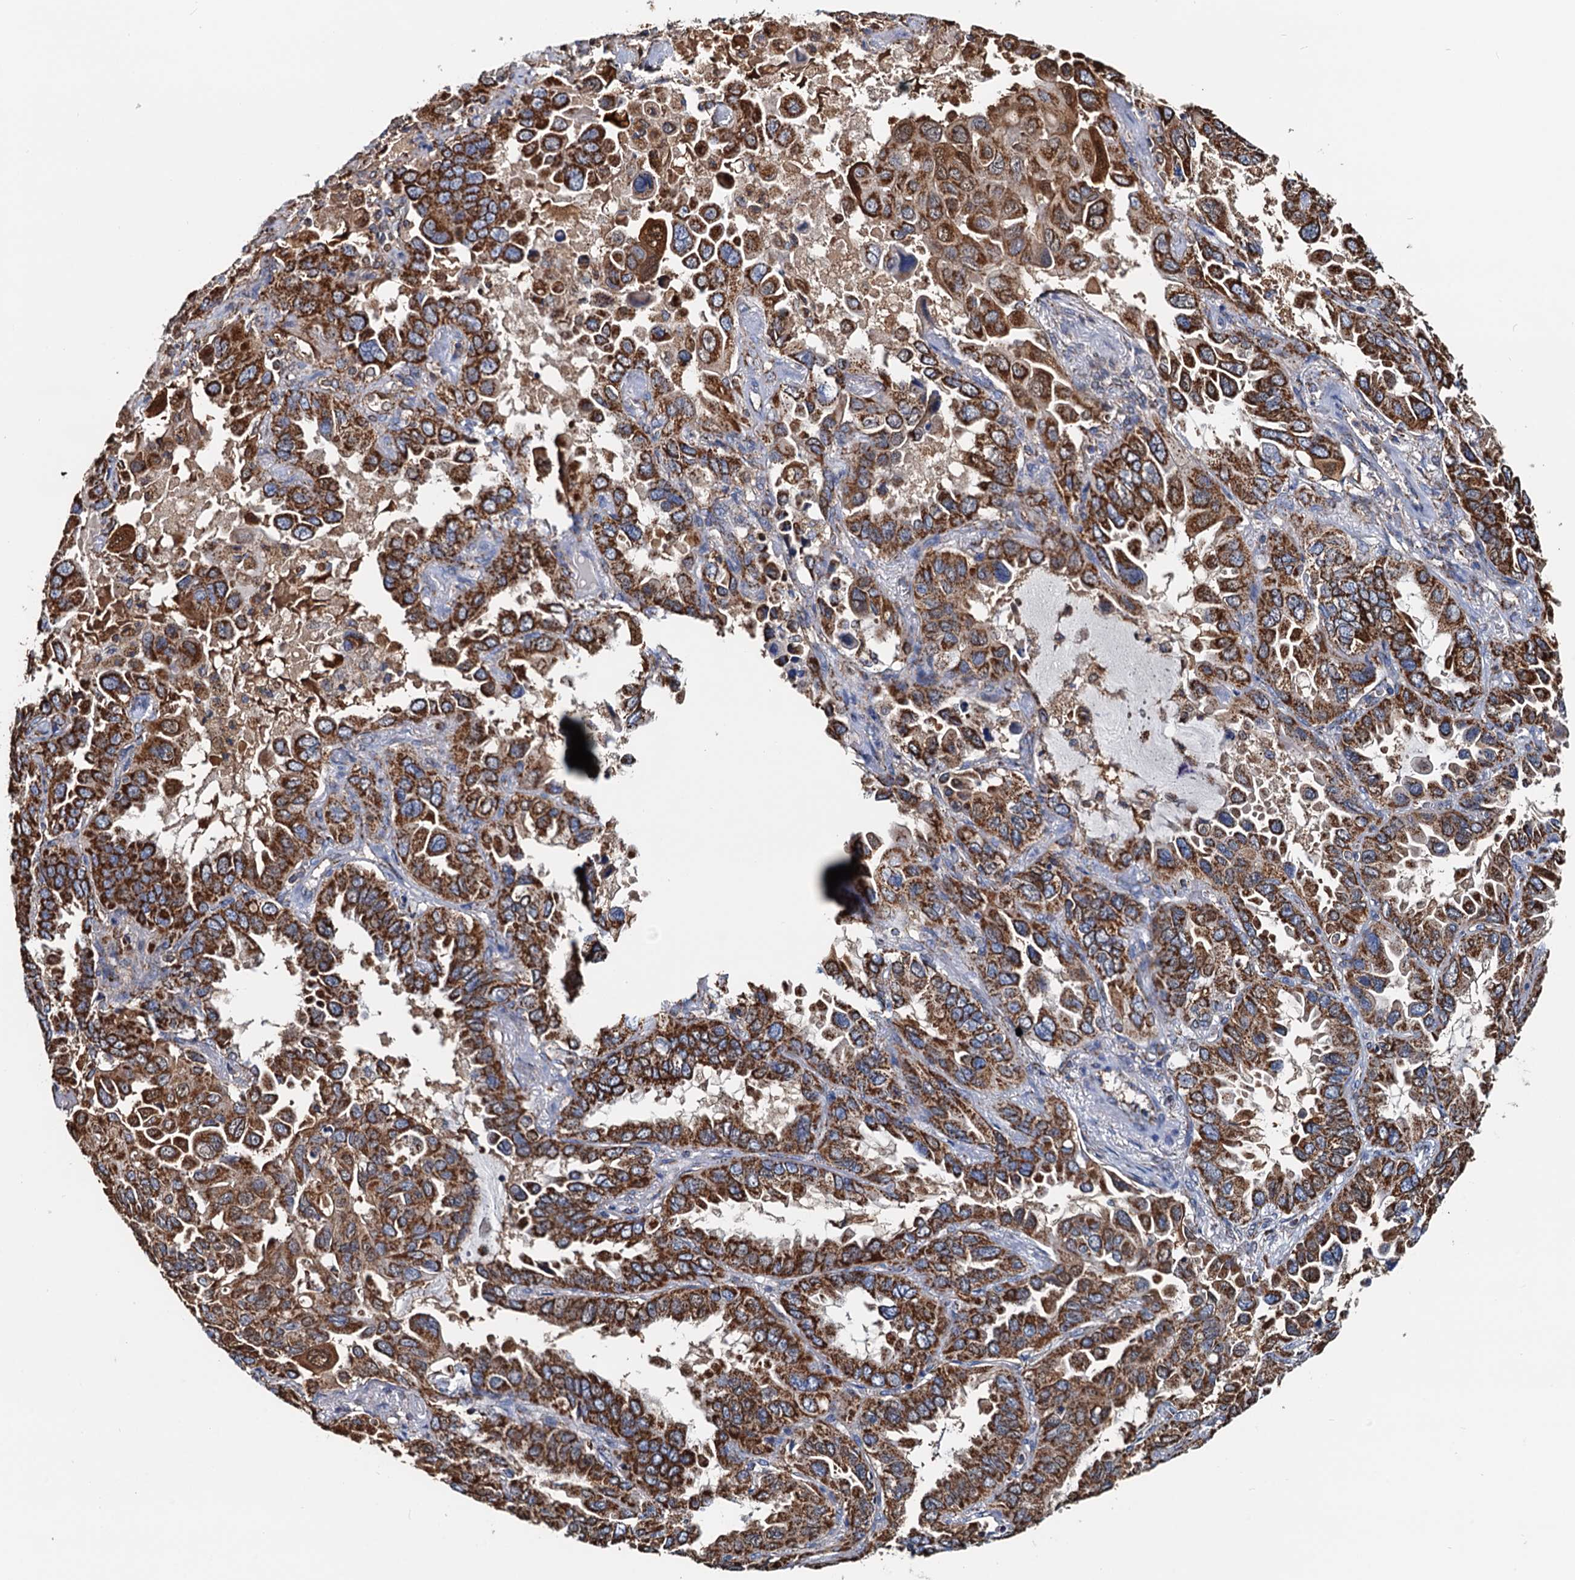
{"staining": {"intensity": "strong", "quantity": ">75%", "location": "cytoplasmic/membranous"}, "tissue": "lung cancer", "cell_type": "Tumor cells", "image_type": "cancer", "snomed": [{"axis": "morphology", "description": "Adenocarcinoma, NOS"}, {"axis": "topography", "description": "Lung"}], "caption": "There is high levels of strong cytoplasmic/membranous staining in tumor cells of lung adenocarcinoma, as demonstrated by immunohistochemical staining (brown color).", "gene": "AAGAB", "patient": {"sex": "male", "age": 64}}